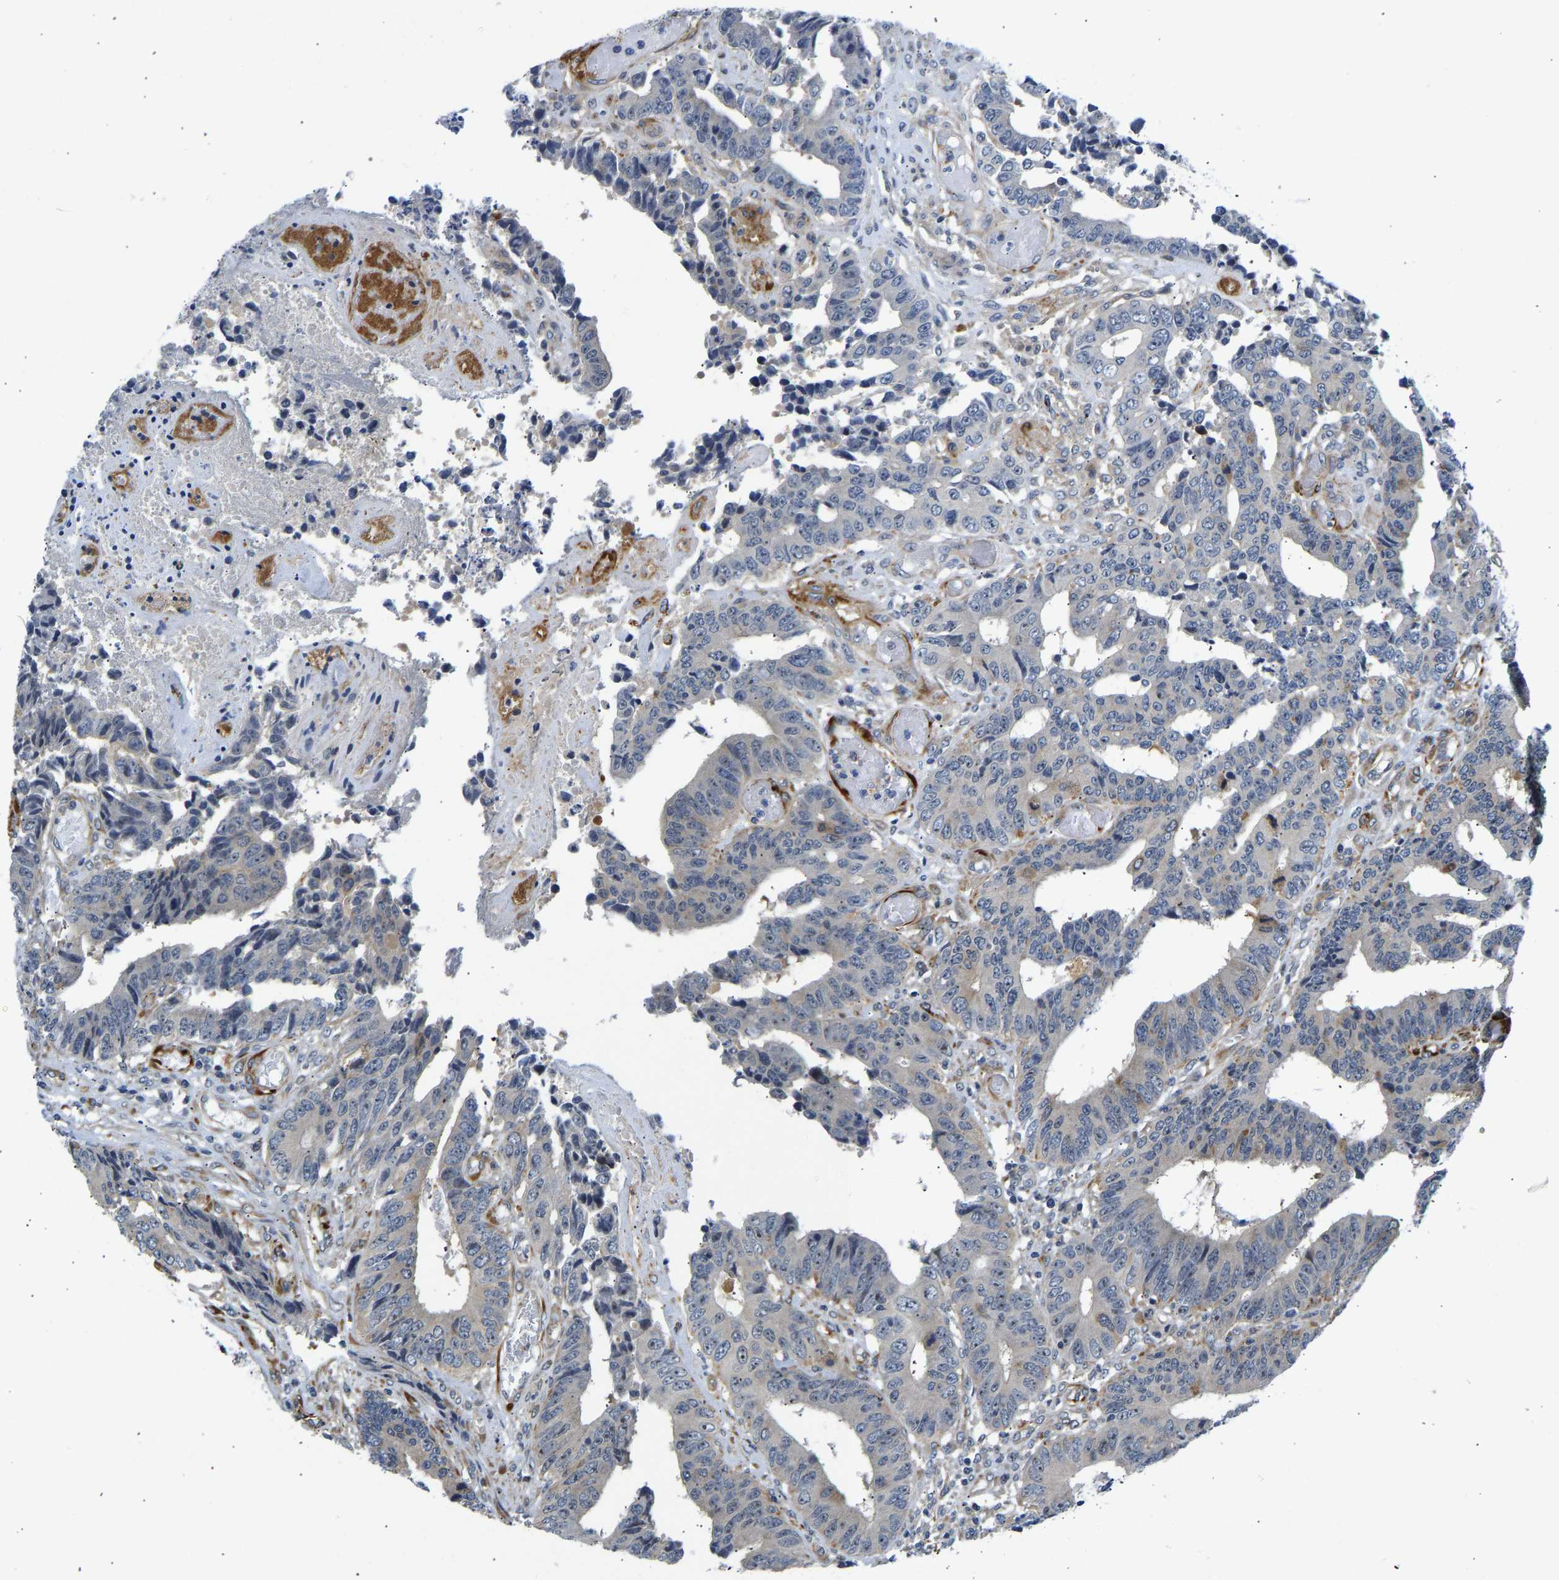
{"staining": {"intensity": "weak", "quantity": "<25%", "location": "nuclear"}, "tissue": "colorectal cancer", "cell_type": "Tumor cells", "image_type": "cancer", "snomed": [{"axis": "morphology", "description": "Adenocarcinoma, NOS"}, {"axis": "topography", "description": "Rectum"}], "caption": "Tumor cells show no significant protein expression in colorectal cancer (adenocarcinoma).", "gene": "RESF1", "patient": {"sex": "male", "age": 84}}